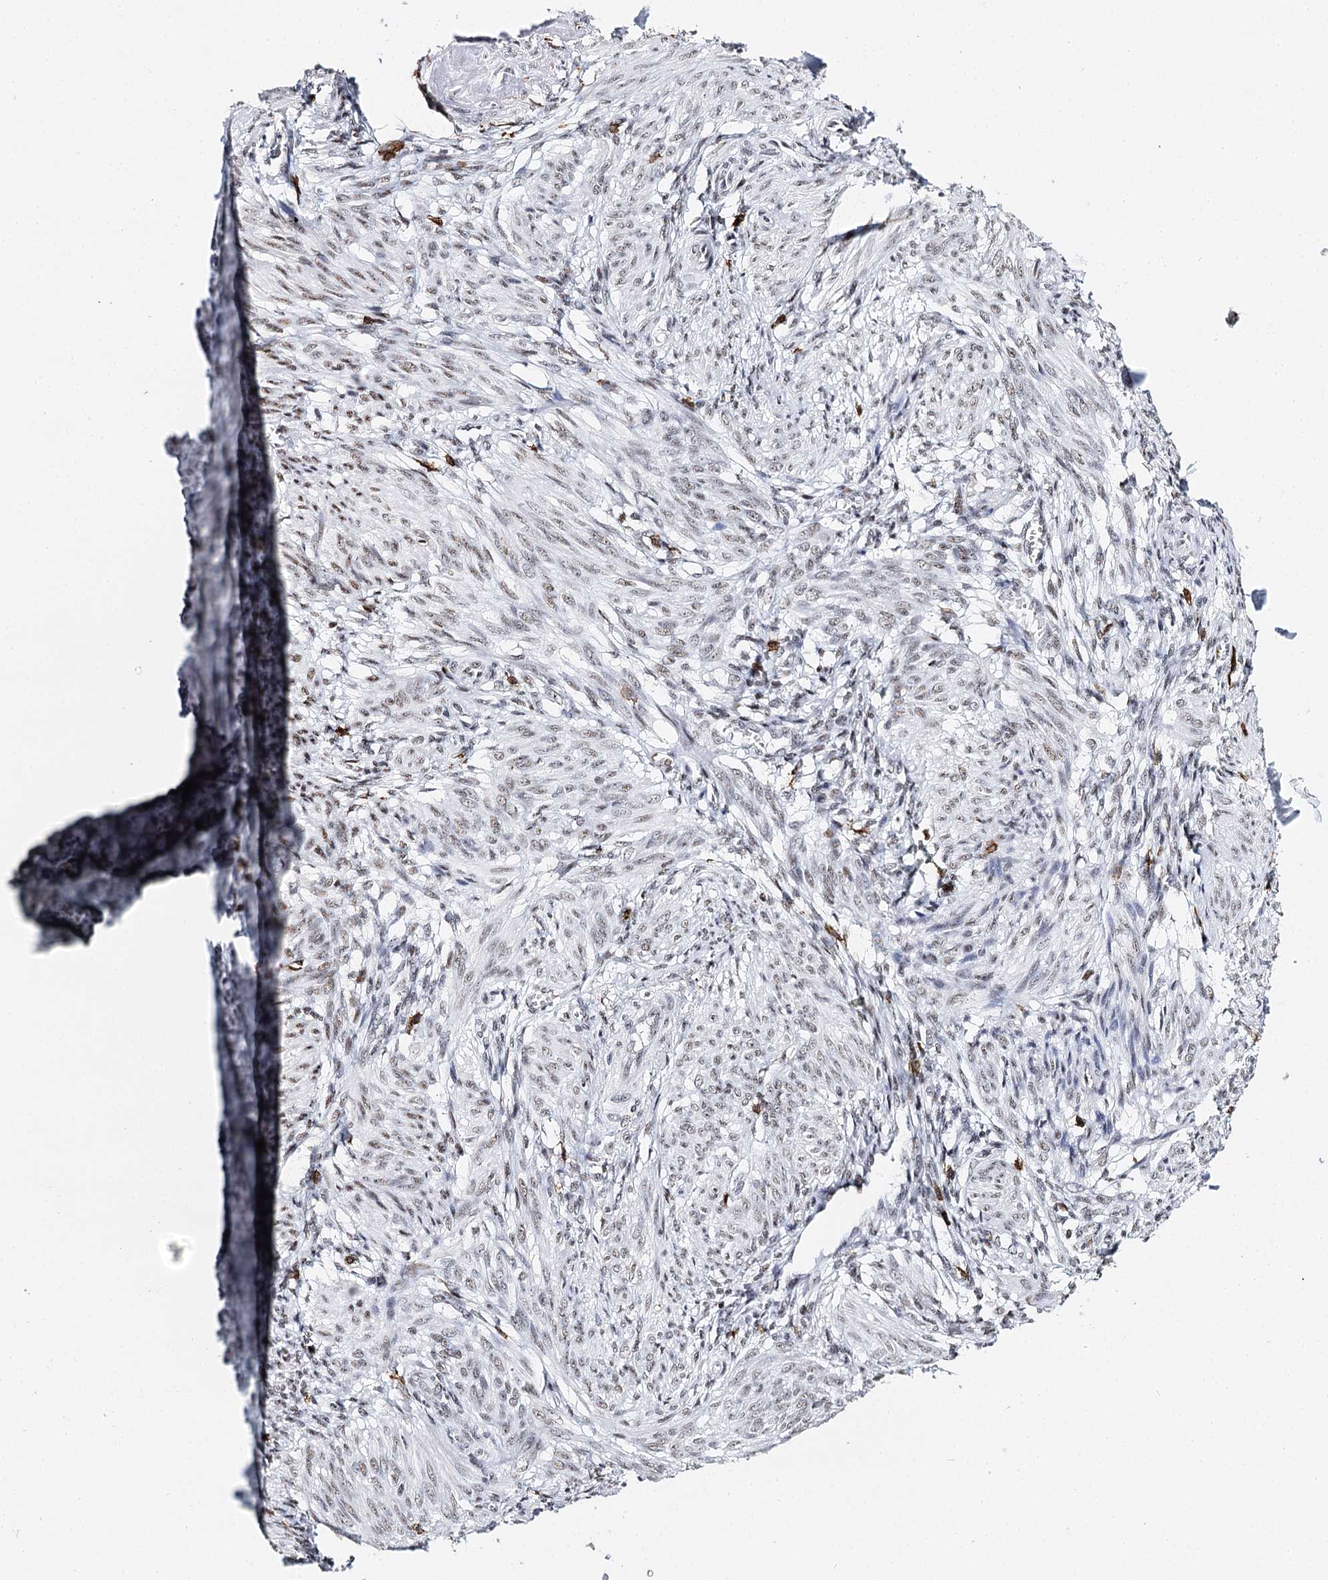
{"staining": {"intensity": "weak", "quantity": "25%-75%", "location": "nuclear"}, "tissue": "smooth muscle", "cell_type": "Smooth muscle cells", "image_type": "normal", "snomed": [{"axis": "morphology", "description": "Normal tissue, NOS"}, {"axis": "topography", "description": "Smooth muscle"}], "caption": "Protein staining of unremarkable smooth muscle reveals weak nuclear staining in about 25%-75% of smooth muscle cells.", "gene": "BARD1", "patient": {"sex": "female", "age": 39}}